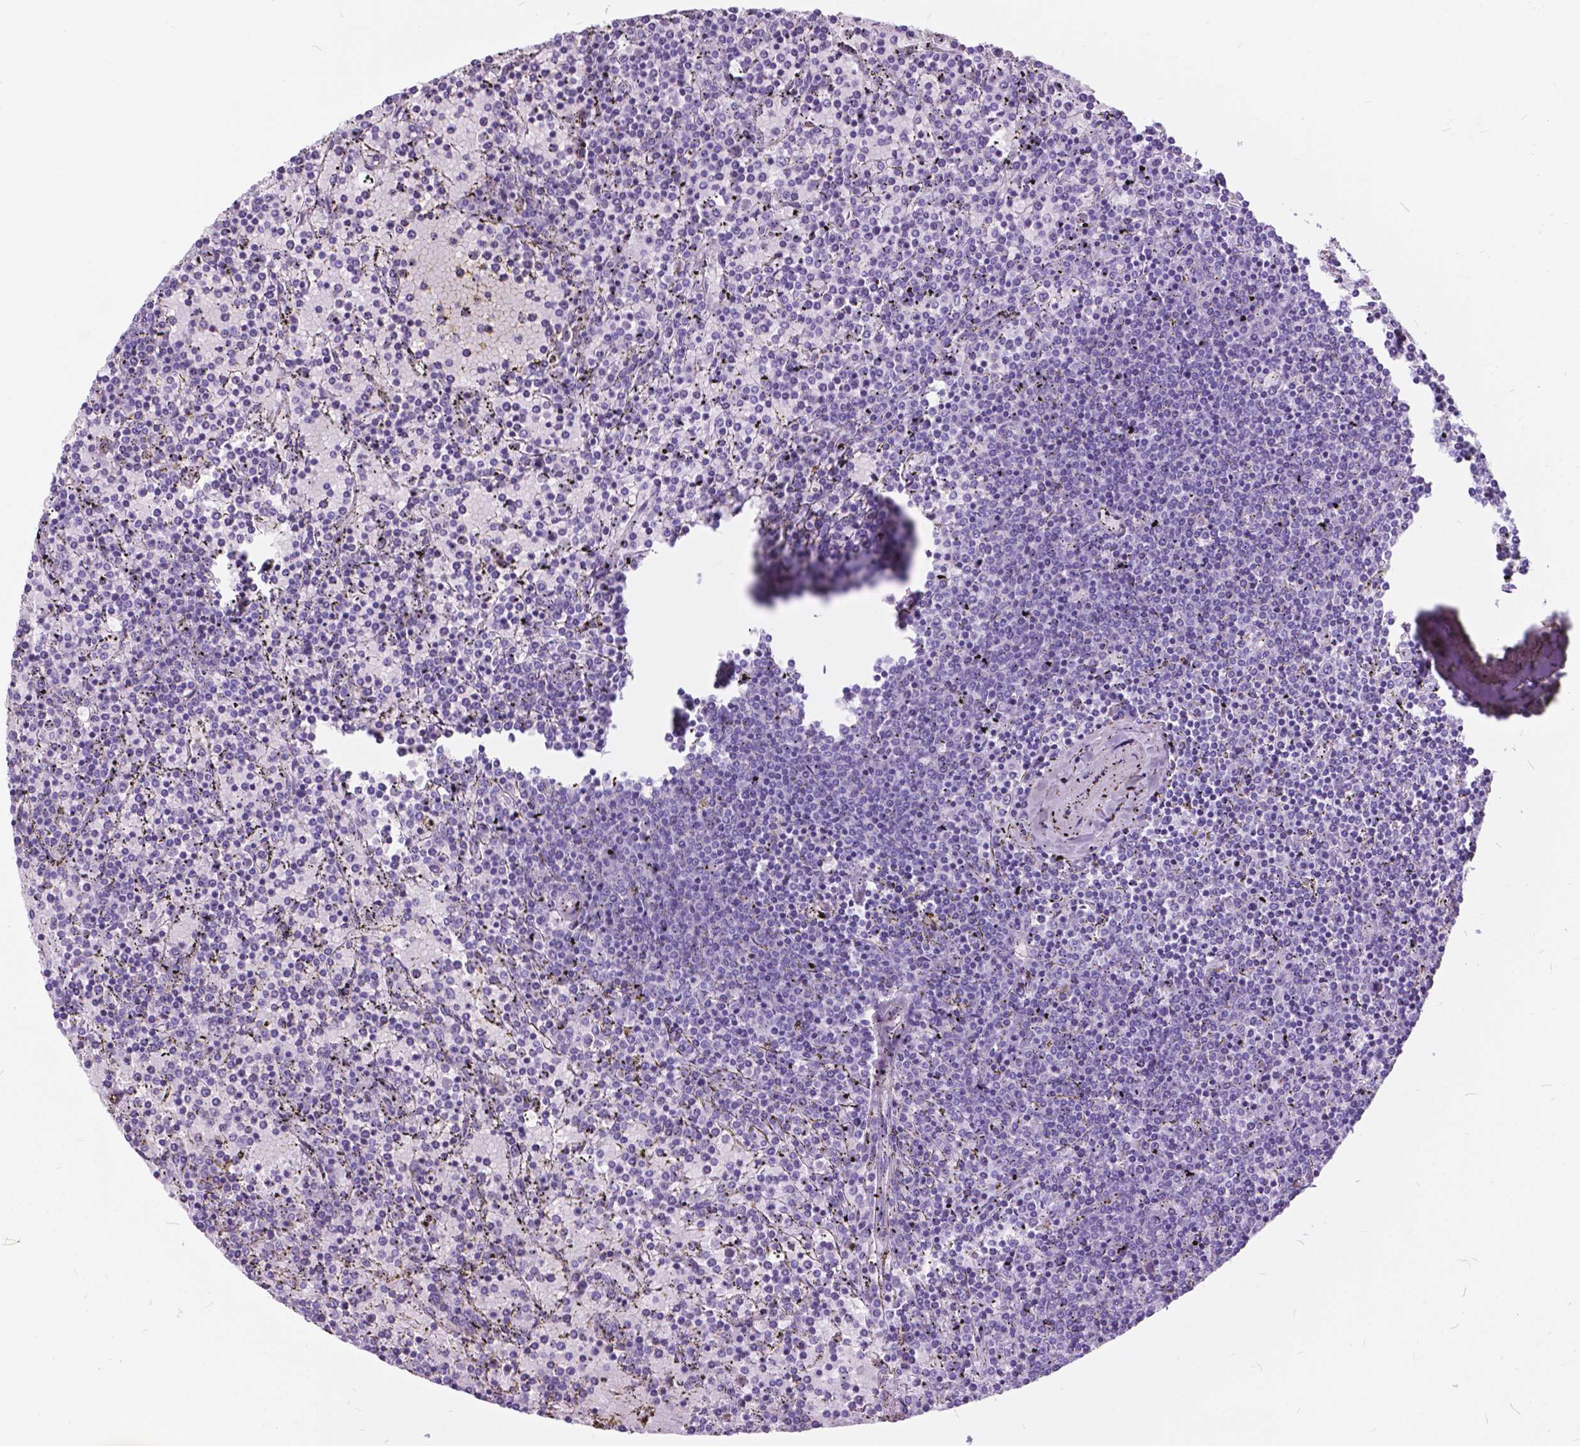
{"staining": {"intensity": "negative", "quantity": "none", "location": "none"}, "tissue": "lymphoma", "cell_type": "Tumor cells", "image_type": "cancer", "snomed": [{"axis": "morphology", "description": "Malignant lymphoma, non-Hodgkin's type, Low grade"}, {"axis": "topography", "description": "Spleen"}], "caption": "The image shows no staining of tumor cells in low-grade malignant lymphoma, non-Hodgkin's type. Nuclei are stained in blue.", "gene": "BSND", "patient": {"sex": "female", "age": 77}}